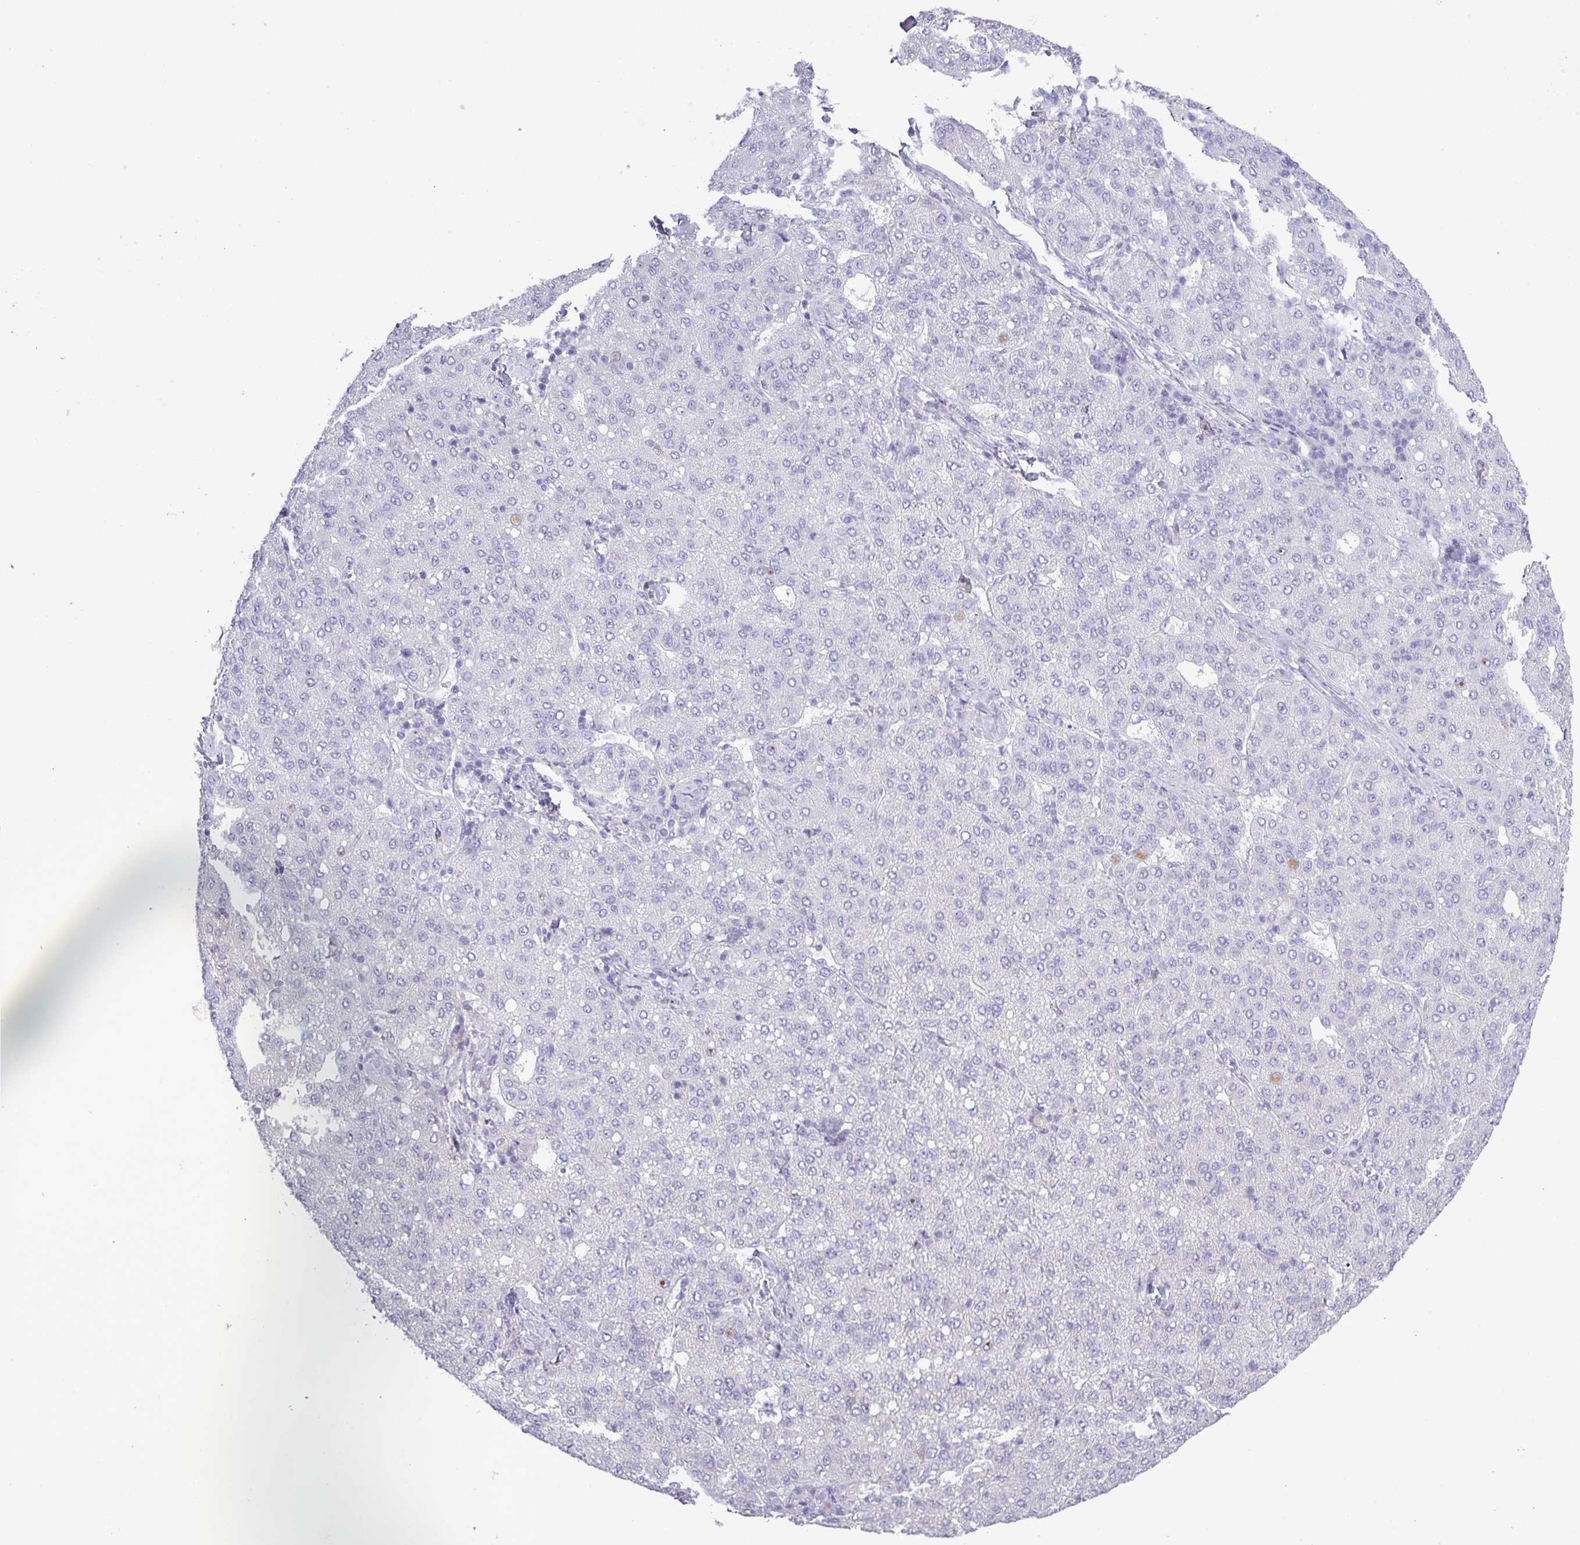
{"staining": {"intensity": "negative", "quantity": "none", "location": "none"}, "tissue": "liver cancer", "cell_type": "Tumor cells", "image_type": "cancer", "snomed": [{"axis": "morphology", "description": "Carcinoma, Hepatocellular, NOS"}, {"axis": "topography", "description": "Liver"}], "caption": "Liver hepatocellular carcinoma stained for a protein using IHC exhibits no staining tumor cells.", "gene": "TNFSF12", "patient": {"sex": "male", "age": 65}}